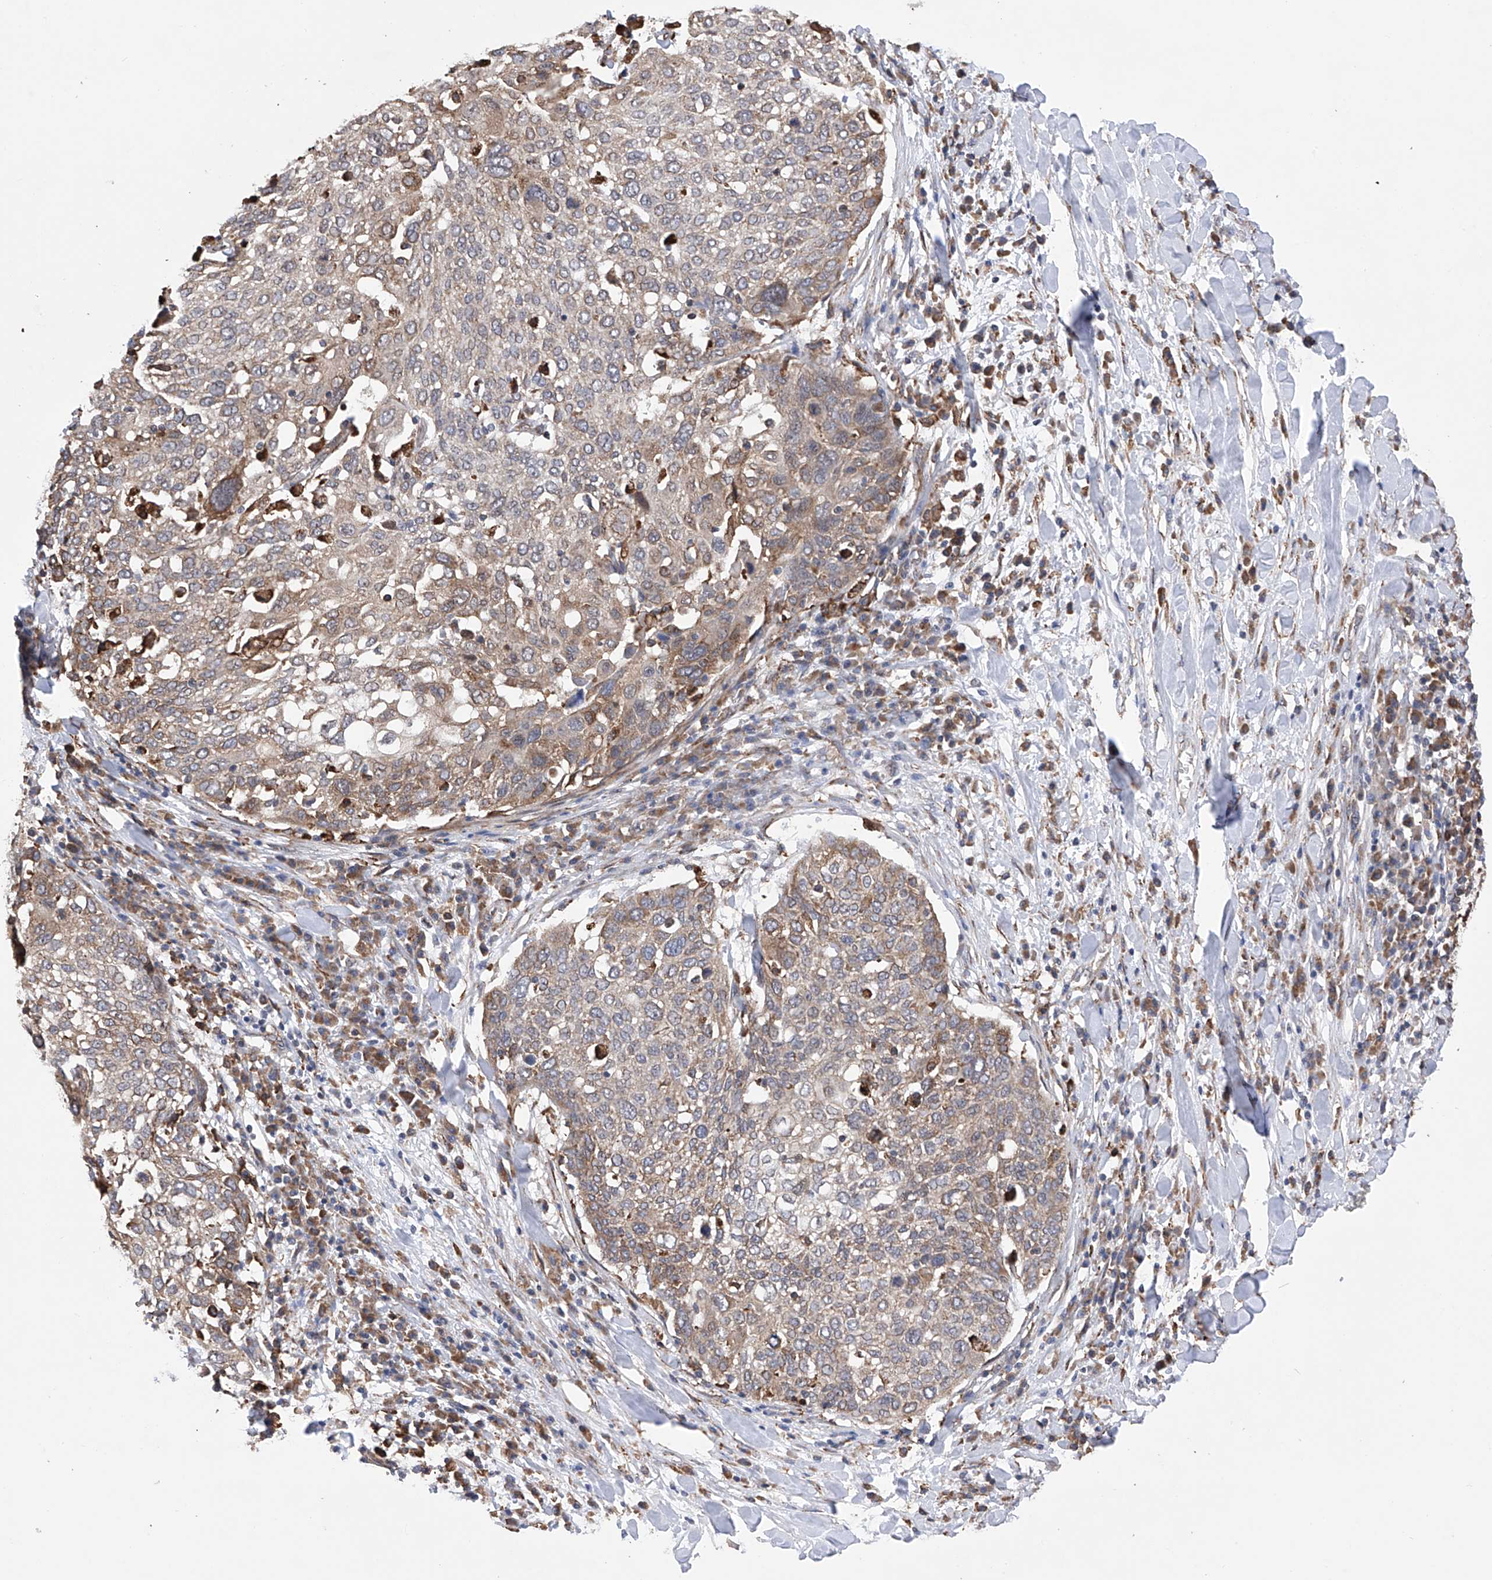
{"staining": {"intensity": "weak", "quantity": ">75%", "location": "cytoplasmic/membranous"}, "tissue": "lung cancer", "cell_type": "Tumor cells", "image_type": "cancer", "snomed": [{"axis": "morphology", "description": "Squamous cell carcinoma, NOS"}, {"axis": "topography", "description": "Lung"}], "caption": "This image shows immunohistochemistry staining of human squamous cell carcinoma (lung), with low weak cytoplasmic/membranous expression in approximately >75% of tumor cells.", "gene": "DNAH8", "patient": {"sex": "male", "age": 65}}